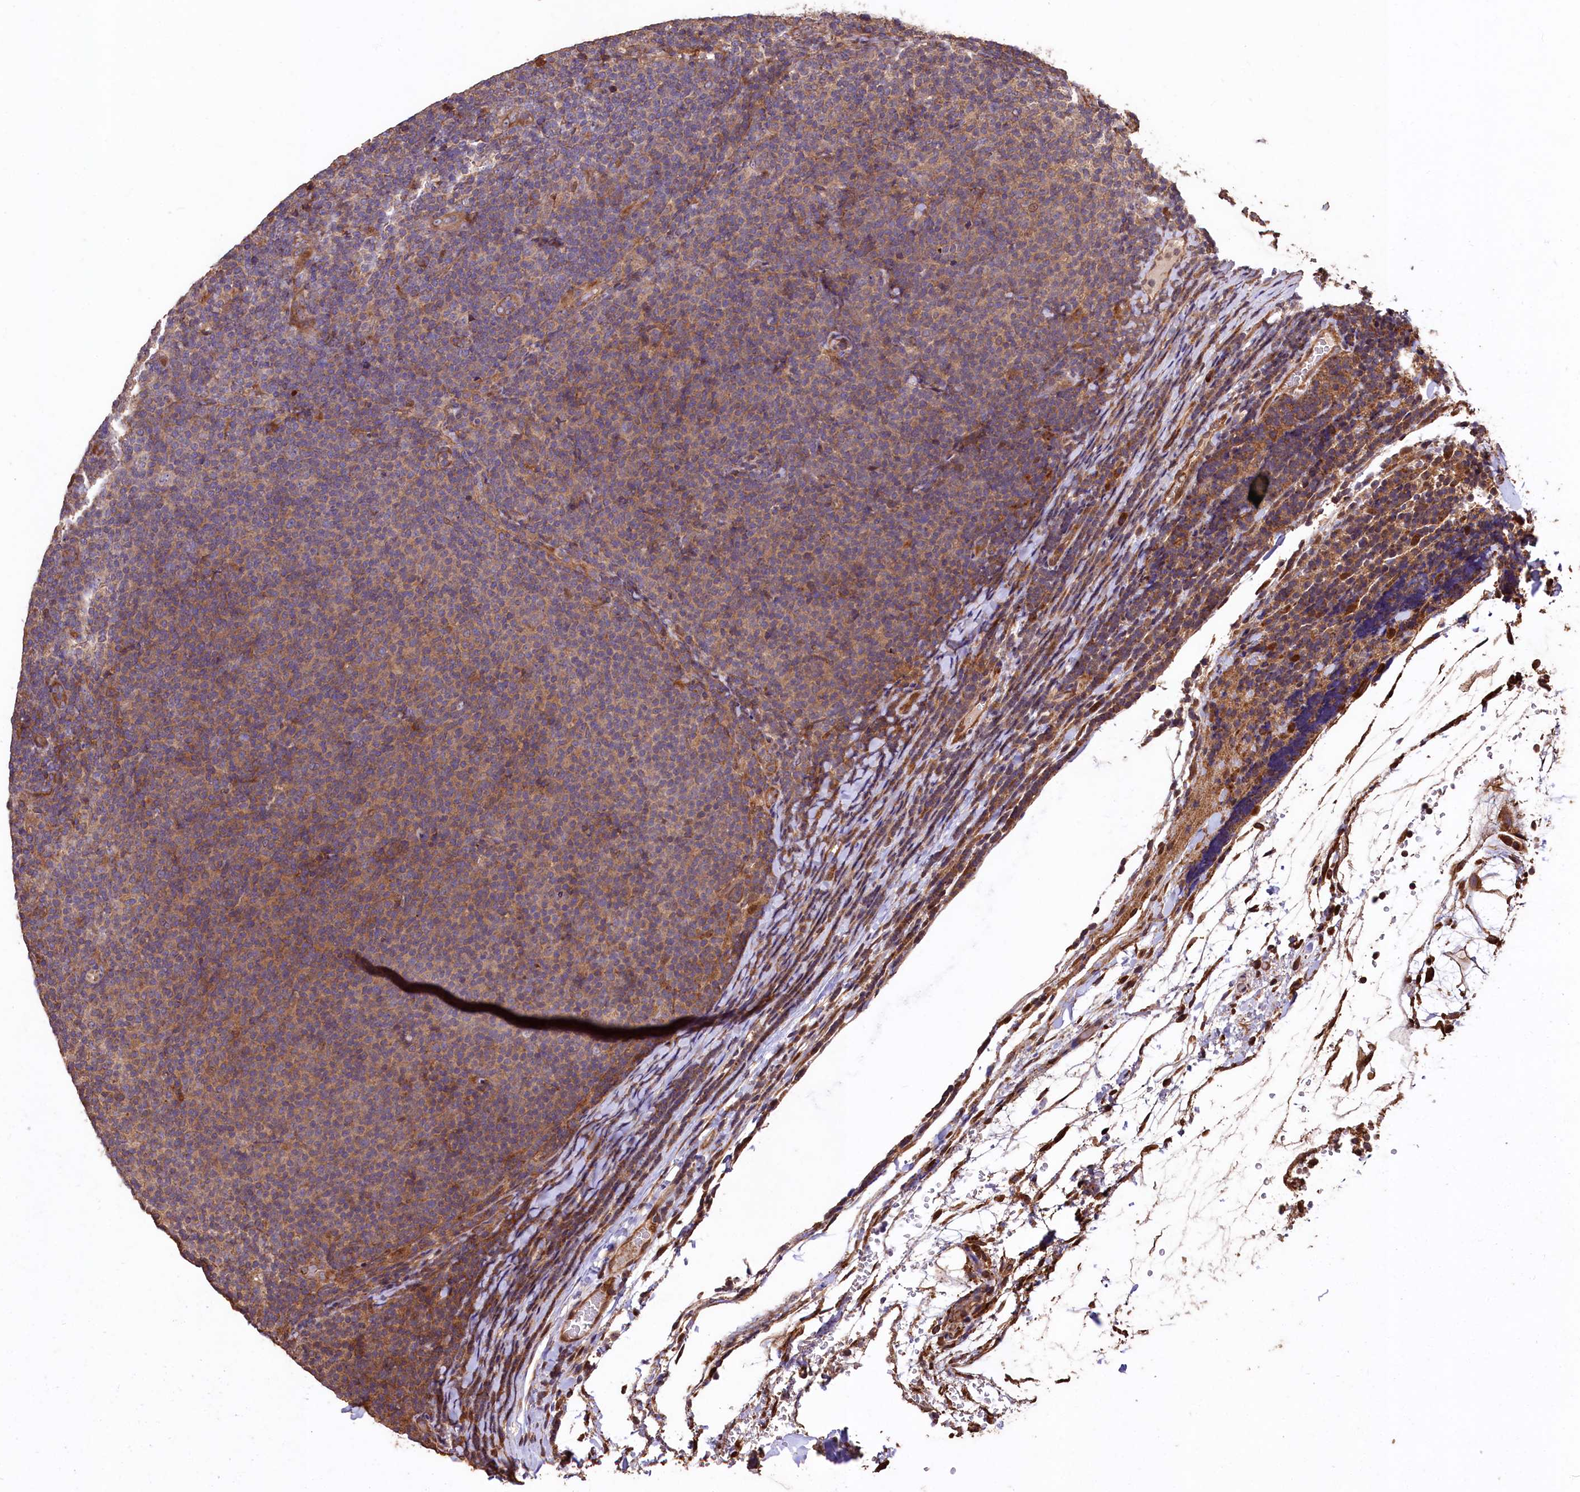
{"staining": {"intensity": "moderate", "quantity": "25%-75%", "location": "cytoplasmic/membranous"}, "tissue": "lymphoma", "cell_type": "Tumor cells", "image_type": "cancer", "snomed": [{"axis": "morphology", "description": "Malignant lymphoma, non-Hodgkin's type, Low grade"}, {"axis": "topography", "description": "Lymph node"}], "caption": "A micrograph of lymphoma stained for a protein reveals moderate cytoplasmic/membranous brown staining in tumor cells.", "gene": "TMEM98", "patient": {"sex": "male", "age": 66}}